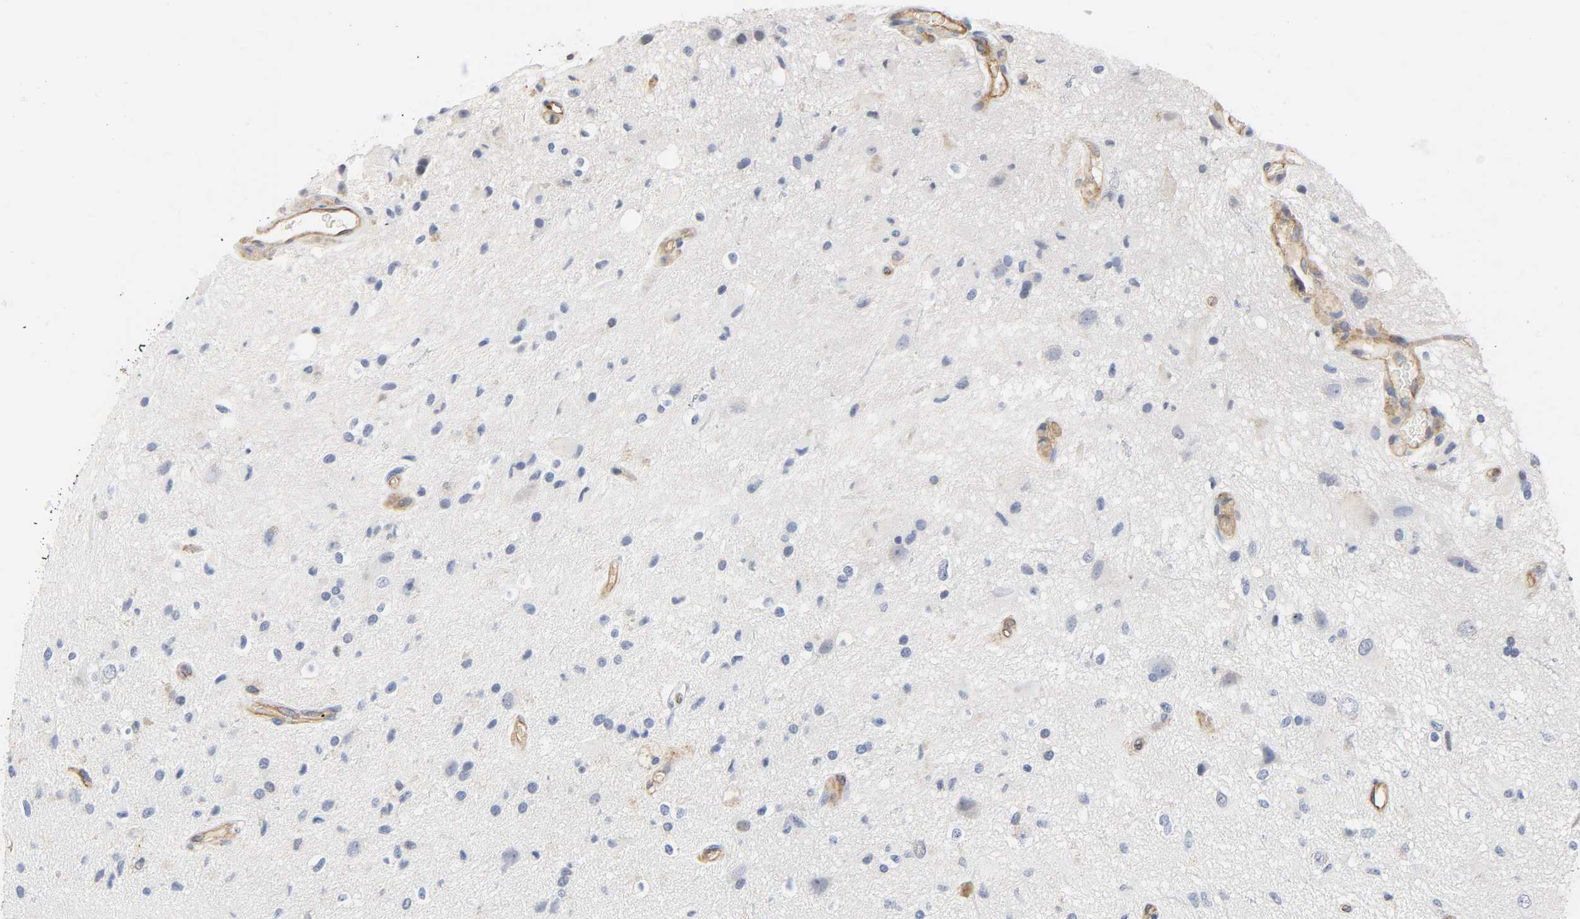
{"staining": {"intensity": "negative", "quantity": "none", "location": "none"}, "tissue": "glioma", "cell_type": "Tumor cells", "image_type": "cancer", "snomed": [{"axis": "morphology", "description": "Glioma, malignant, High grade"}, {"axis": "topography", "description": "Brain"}], "caption": "DAB (3,3'-diaminobenzidine) immunohistochemical staining of malignant glioma (high-grade) exhibits no significant expression in tumor cells. (Immunohistochemistry (ihc), brightfield microscopy, high magnification).", "gene": "CD2AP", "patient": {"sex": "male", "age": 47}}